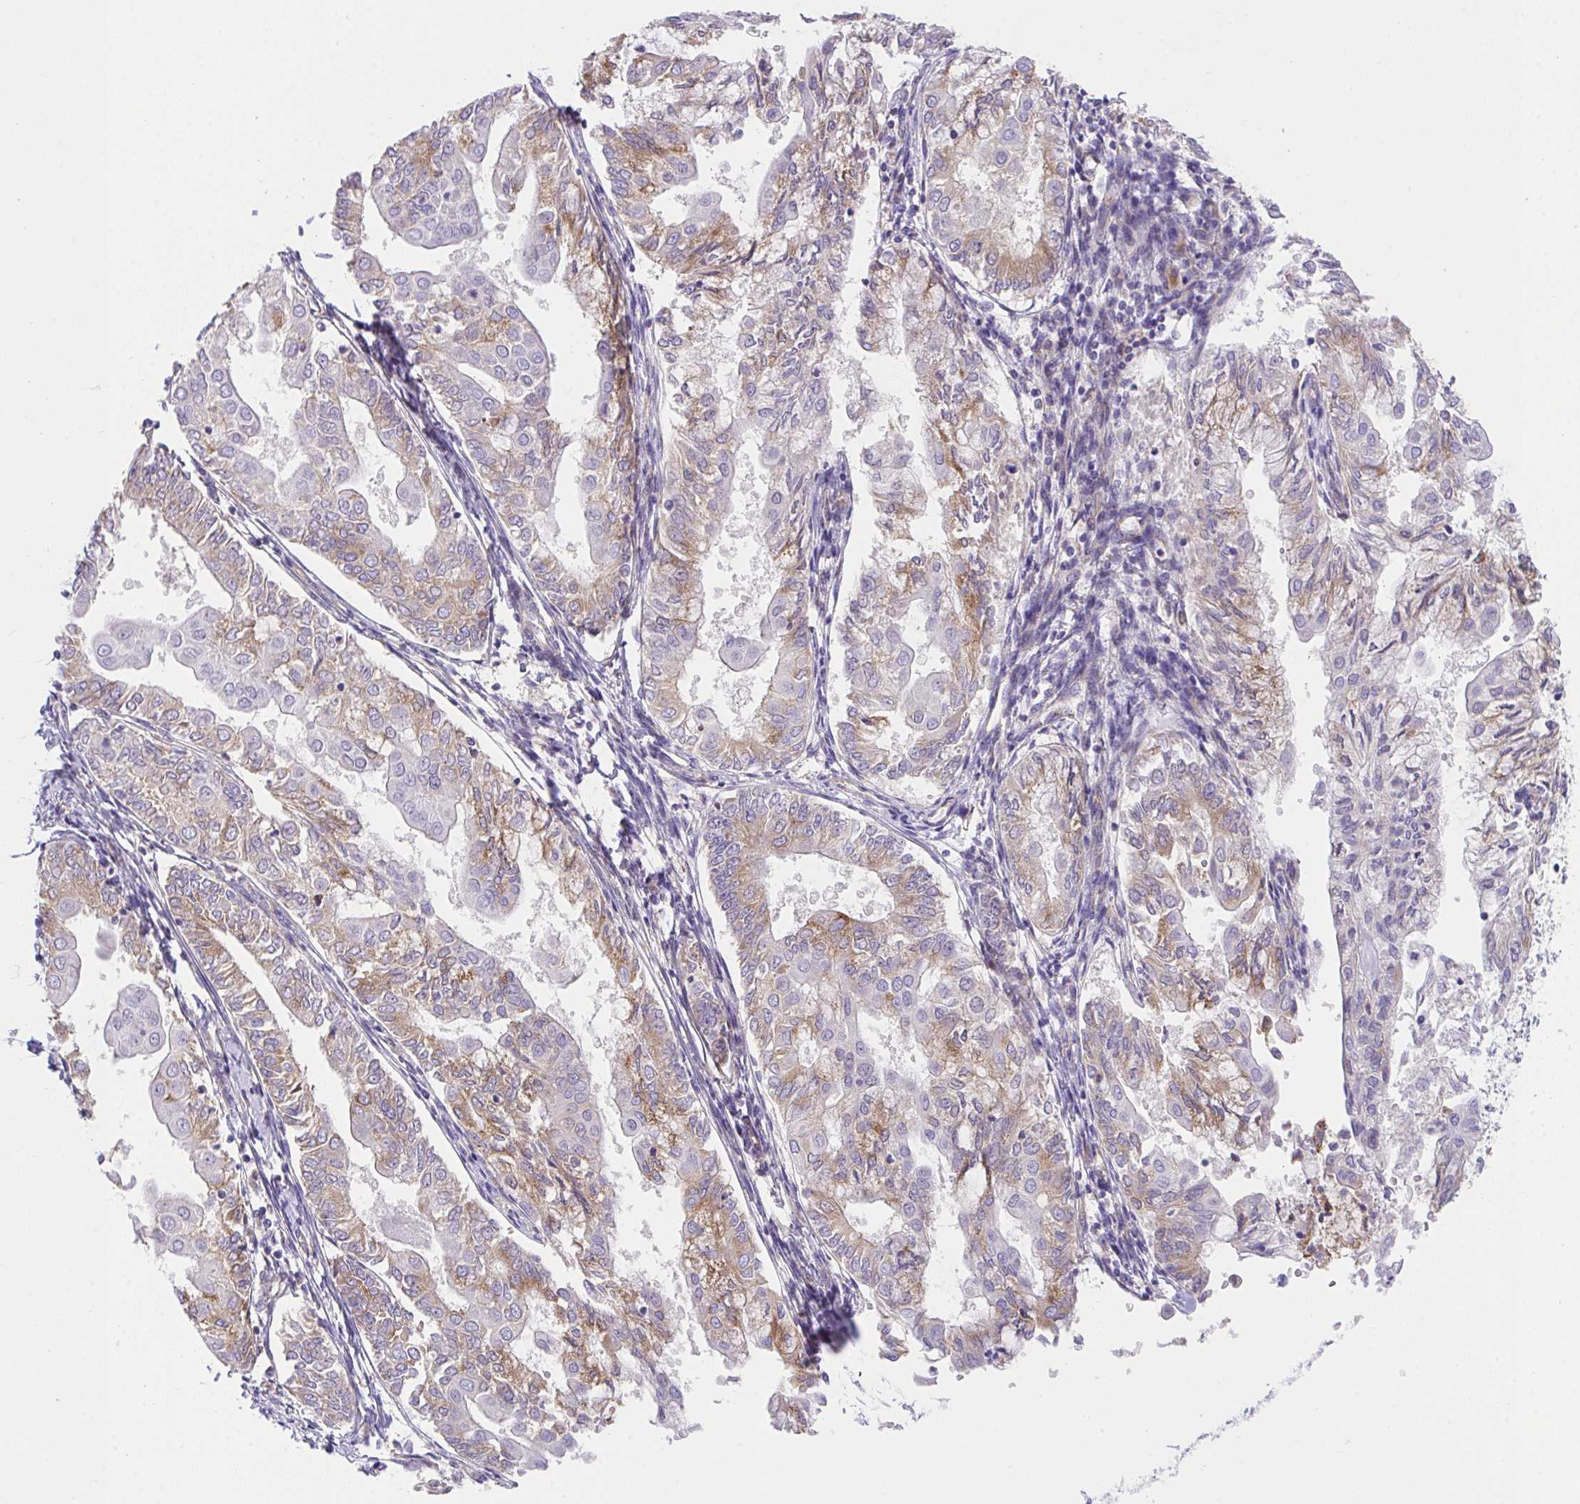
{"staining": {"intensity": "weak", "quantity": "25%-75%", "location": "cytoplasmic/membranous"}, "tissue": "endometrial cancer", "cell_type": "Tumor cells", "image_type": "cancer", "snomed": [{"axis": "morphology", "description": "Adenocarcinoma, NOS"}, {"axis": "topography", "description": "Endometrium"}], "caption": "Endometrial cancer (adenocarcinoma) stained for a protein exhibits weak cytoplasmic/membranous positivity in tumor cells.", "gene": "MIA3", "patient": {"sex": "female", "age": 68}}